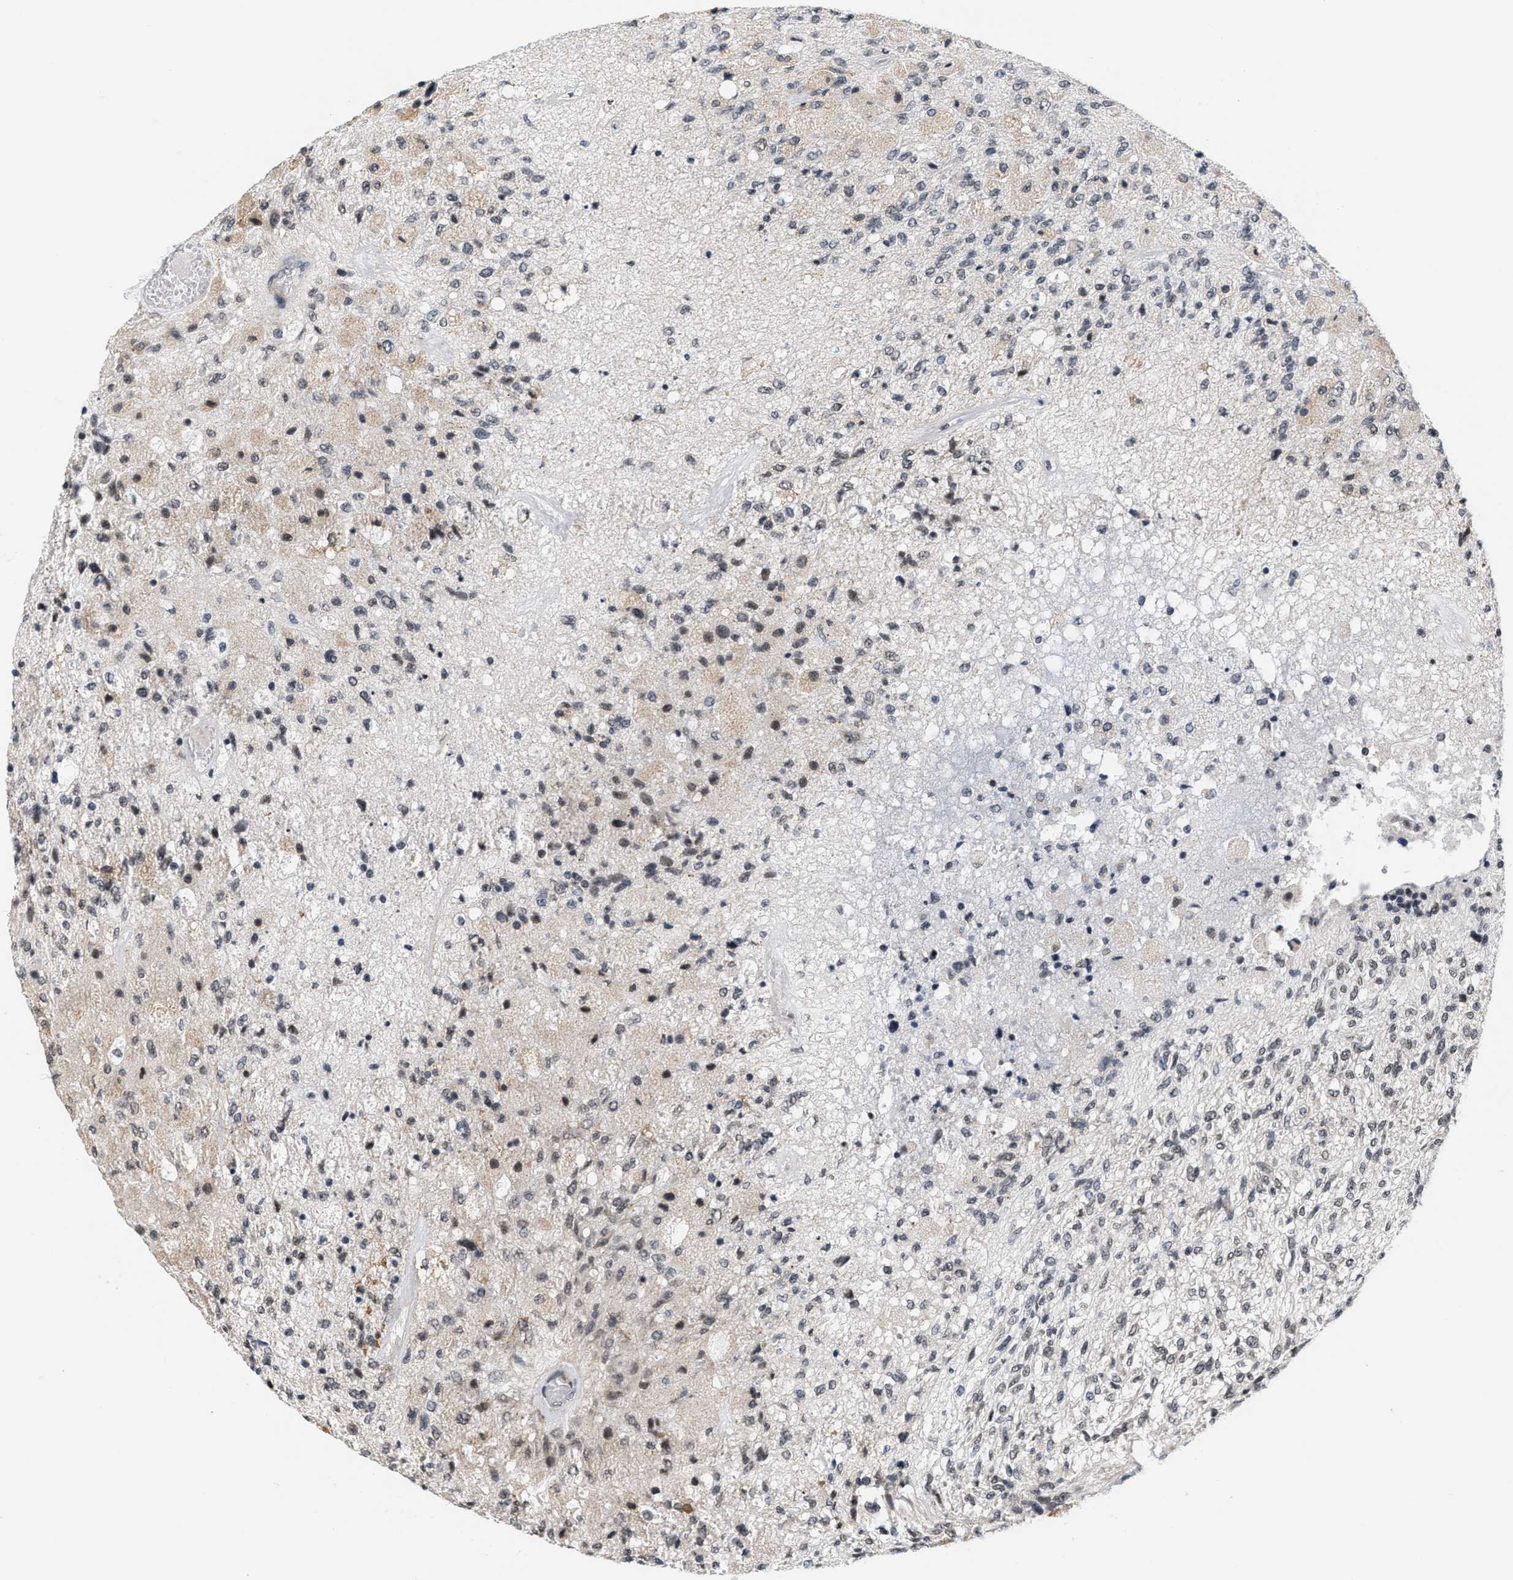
{"staining": {"intensity": "weak", "quantity": "<25%", "location": "nuclear"}, "tissue": "glioma", "cell_type": "Tumor cells", "image_type": "cancer", "snomed": [{"axis": "morphology", "description": "Normal tissue, NOS"}, {"axis": "morphology", "description": "Glioma, malignant, High grade"}, {"axis": "topography", "description": "Cerebral cortex"}], "caption": "Protein analysis of malignant glioma (high-grade) exhibits no significant expression in tumor cells.", "gene": "ANKRD6", "patient": {"sex": "male", "age": 77}}